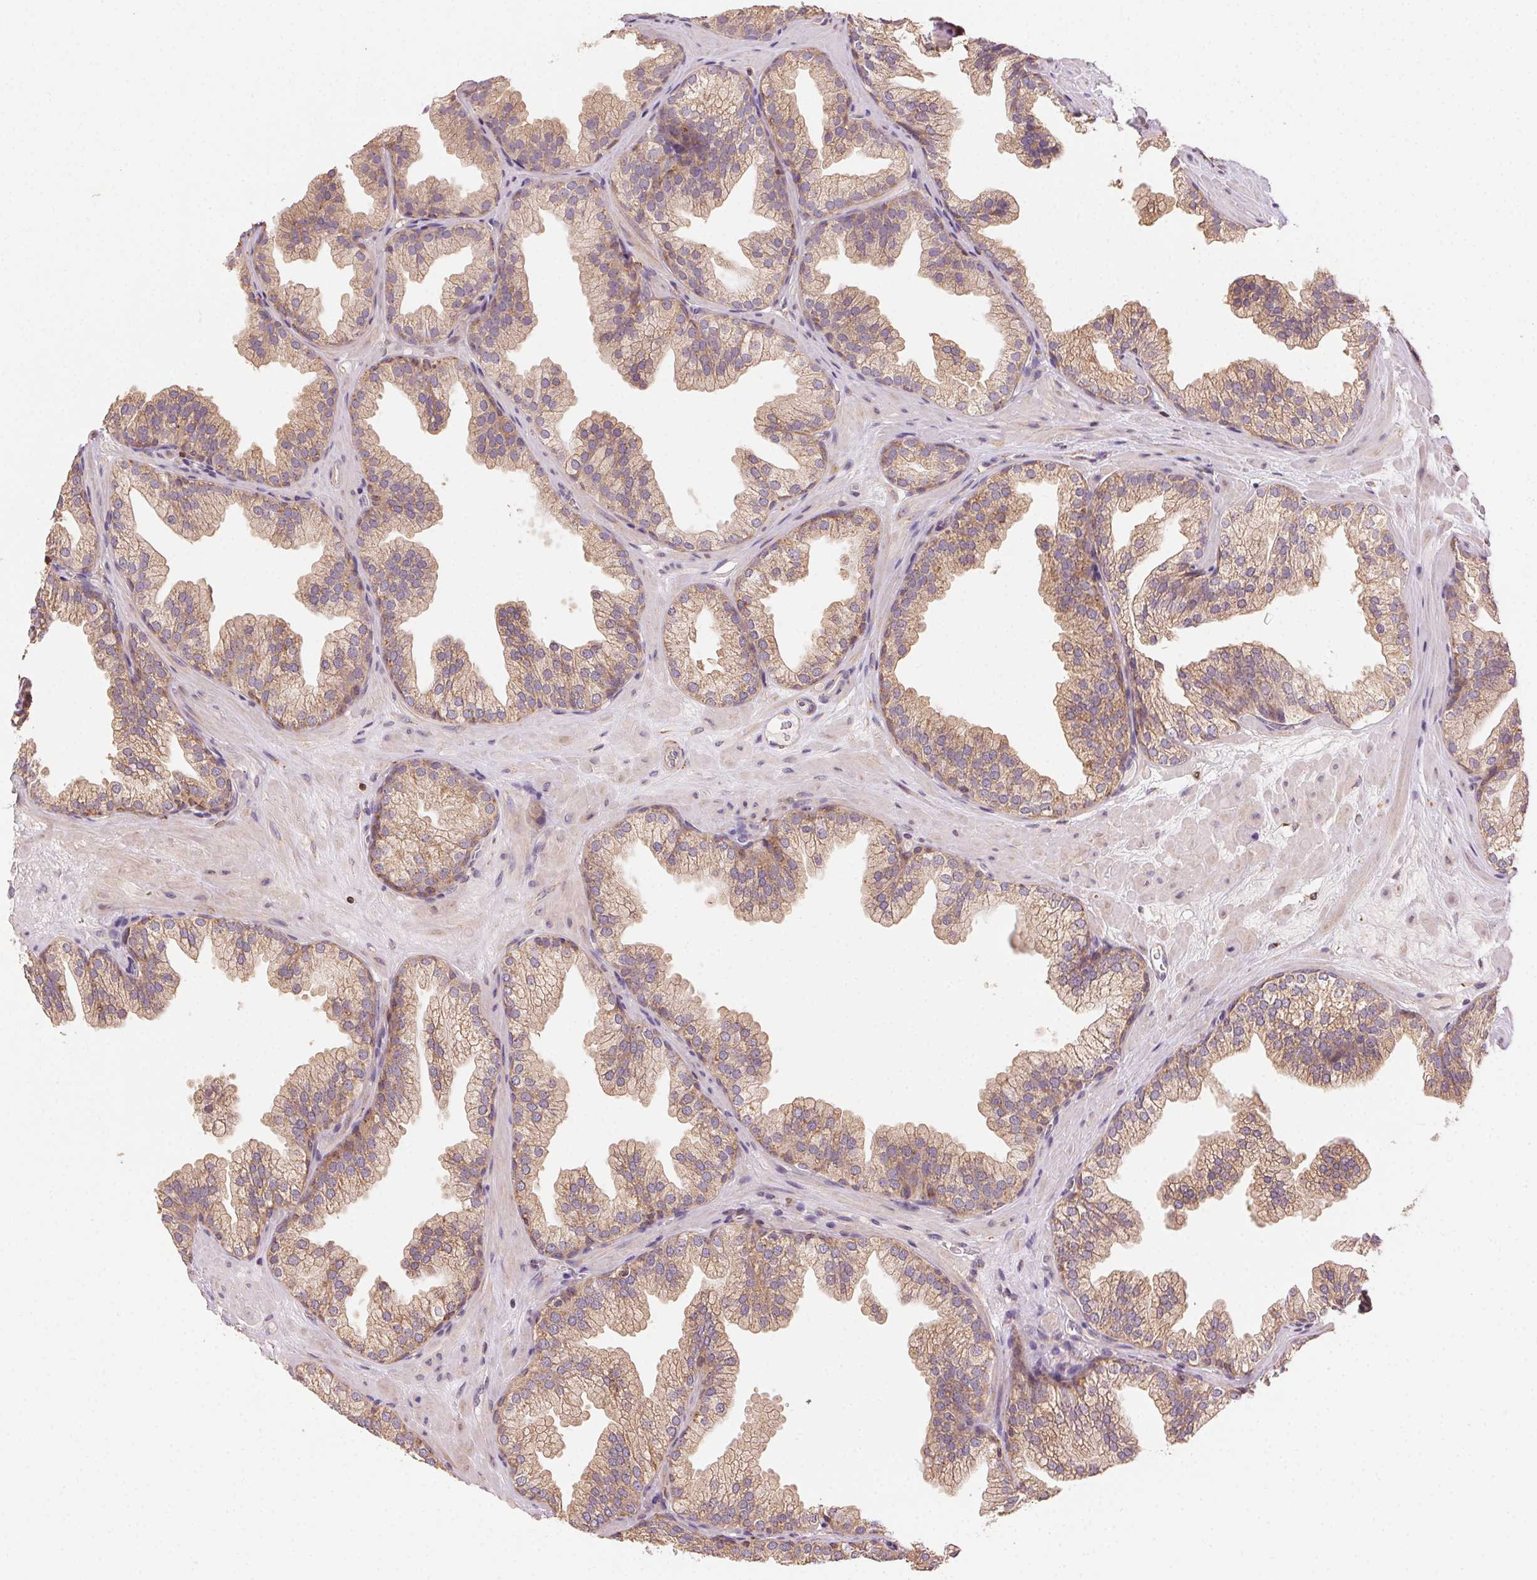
{"staining": {"intensity": "strong", "quantity": "25%-75%", "location": "cytoplasmic/membranous"}, "tissue": "prostate", "cell_type": "Glandular cells", "image_type": "normal", "snomed": [{"axis": "morphology", "description": "Normal tissue, NOS"}, {"axis": "topography", "description": "Prostate"}], "caption": "Protein analysis of normal prostate demonstrates strong cytoplasmic/membranous positivity in approximately 25%-75% of glandular cells. (Brightfield microscopy of DAB IHC at high magnification).", "gene": "FNBP1L", "patient": {"sex": "male", "age": 37}}